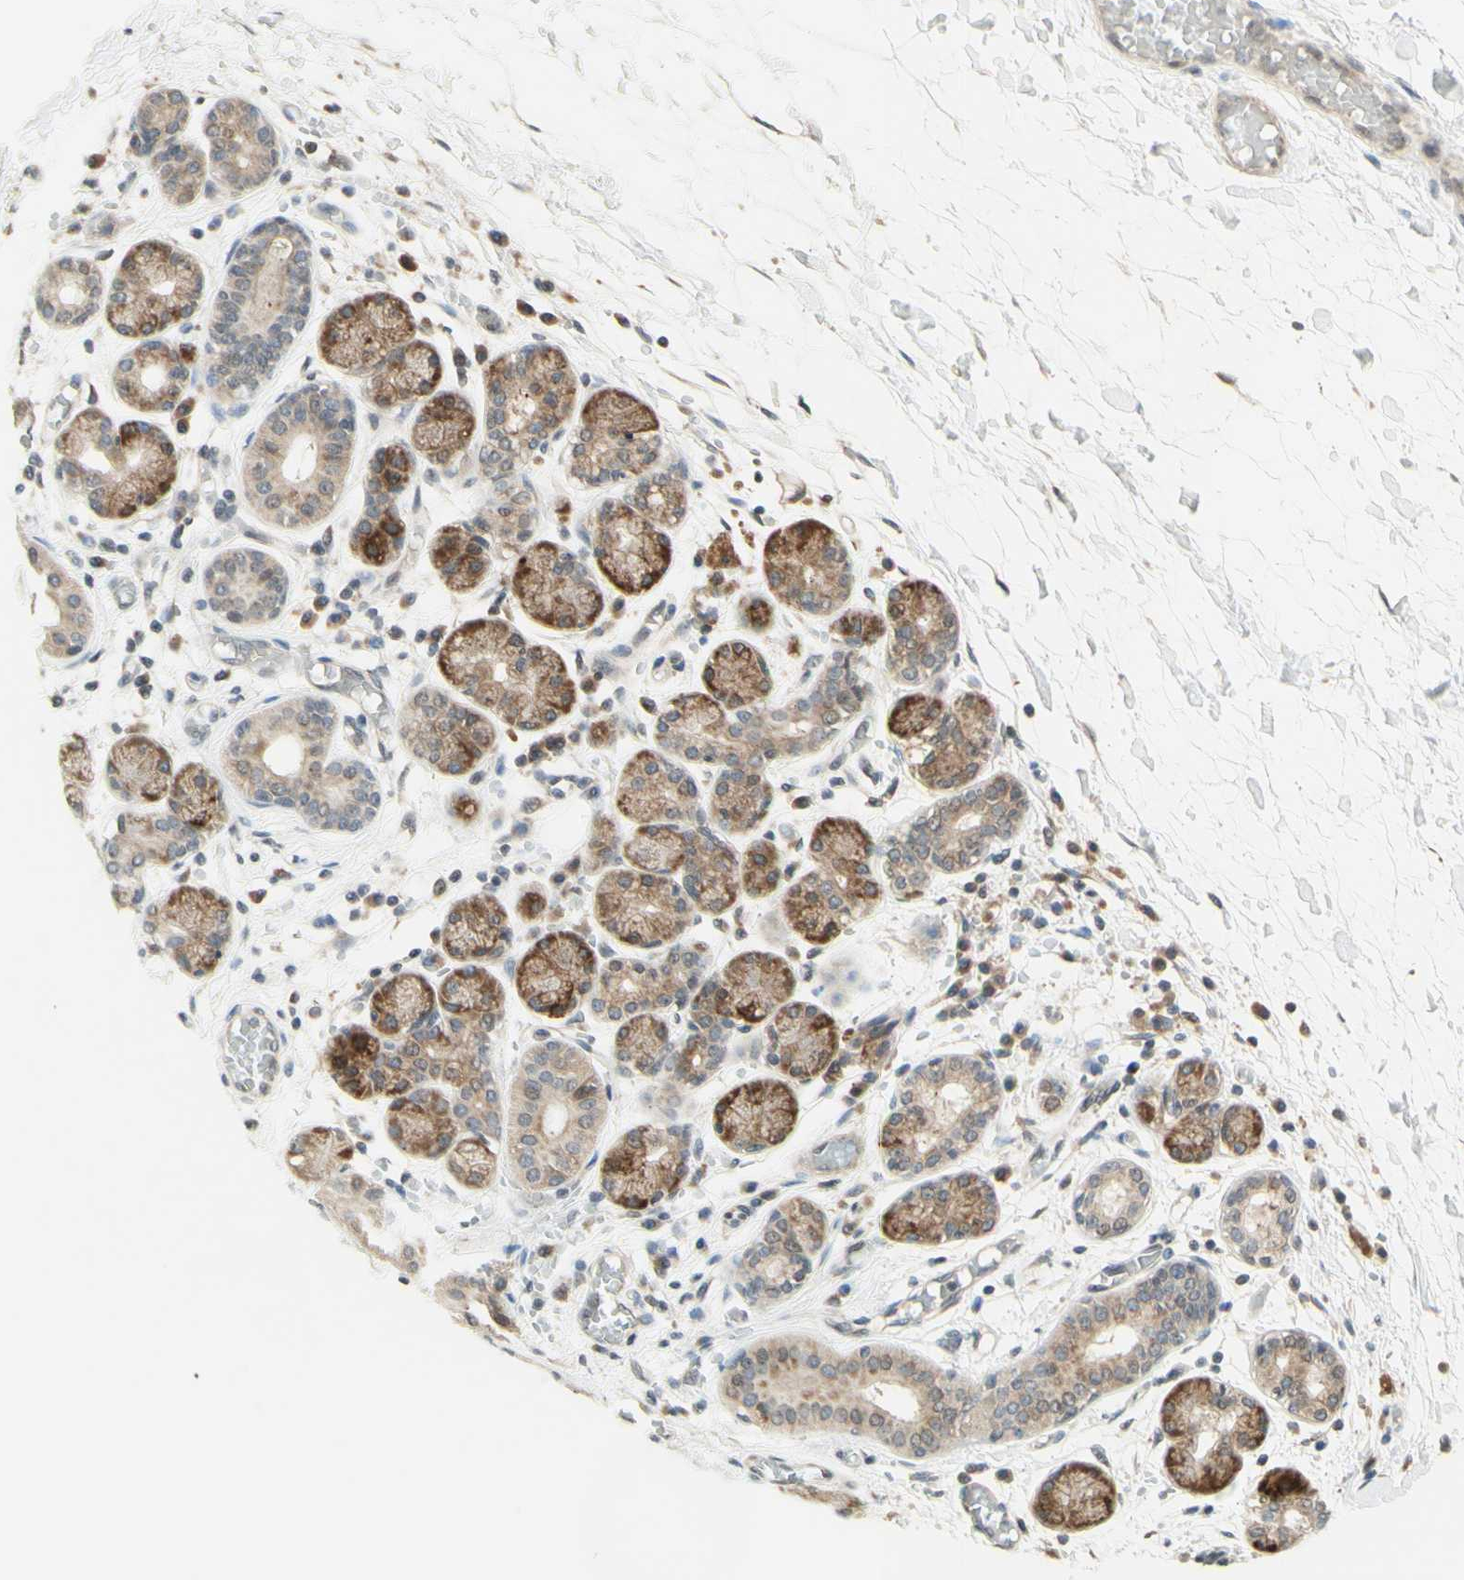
{"staining": {"intensity": "moderate", "quantity": ">75%", "location": "cytoplasmic/membranous"}, "tissue": "salivary gland", "cell_type": "Glandular cells", "image_type": "normal", "snomed": [{"axis": "morphology", "description": "Normal tissue, NOS"}, {"axis": "topography", "description": "Salivary gland"}], "caption": "Salivary gland stained with DAB (3,3'-diaminobenzidine) IHC reveals medium levels of moderate cytoplasmic/membranous staining in about >75% of glandular cells.", "gene": "ZW10", "patient": {"sex": "female", "age": 24}}